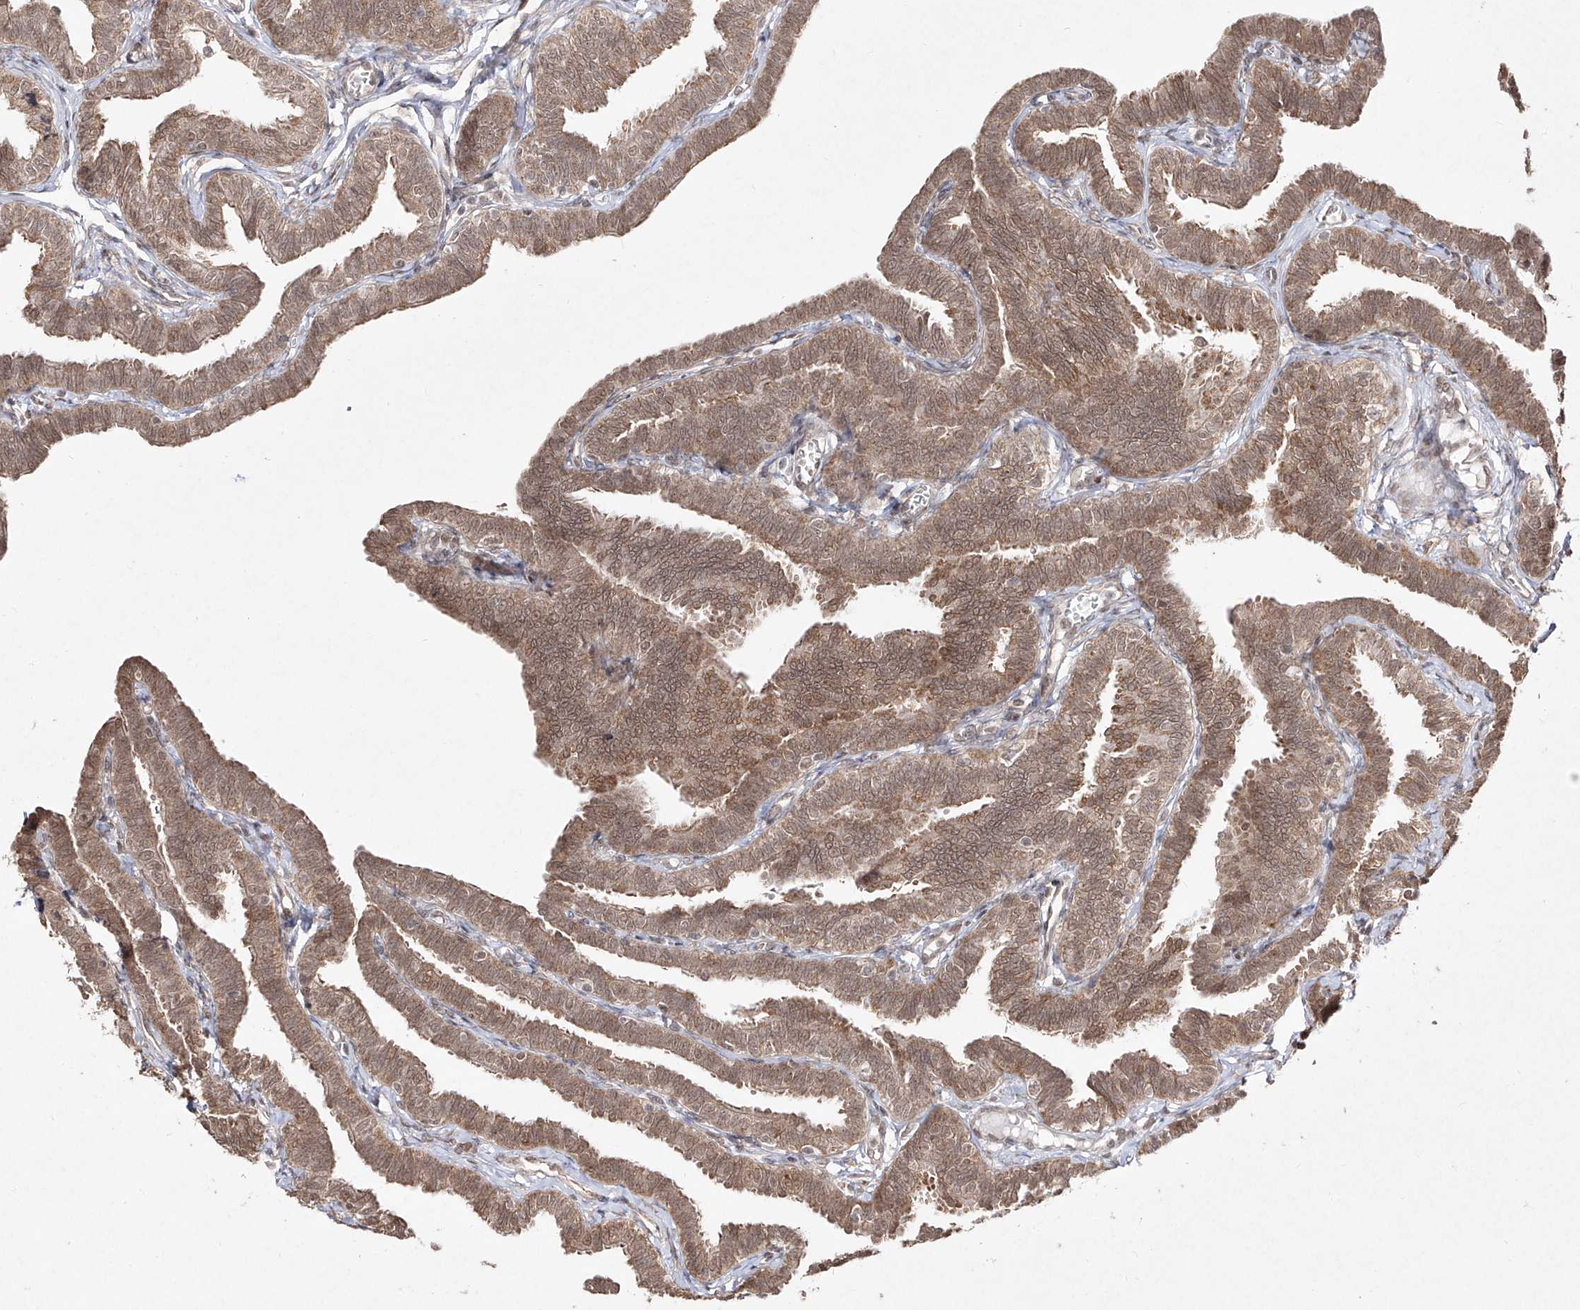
{"staining": {"intensity": "moderate", "quantity": ">75%", "location": "cytoplasmic/membranous,nuclear"}, "tissue": "fallopian tube", "cell_type": "Glandular cells", "image_type": "normal", "snomed": [{"axis": "morphology", "description": "Normal tissue, NOS"}, {"axis": "topography", "description": "Fallopian tube"}, {"axis": "topography", "description": "Ovary"}], "caption": "This photomicrograph reveals immunohistochemistry (IHC) staining of normal fallopian tube, with medium moderate cytoplasmic/membranous,nuclear positivity in about >75% of glandular cells.", "gene": "SNRNP27", "patient": {"sex": "female", "age": 23}}